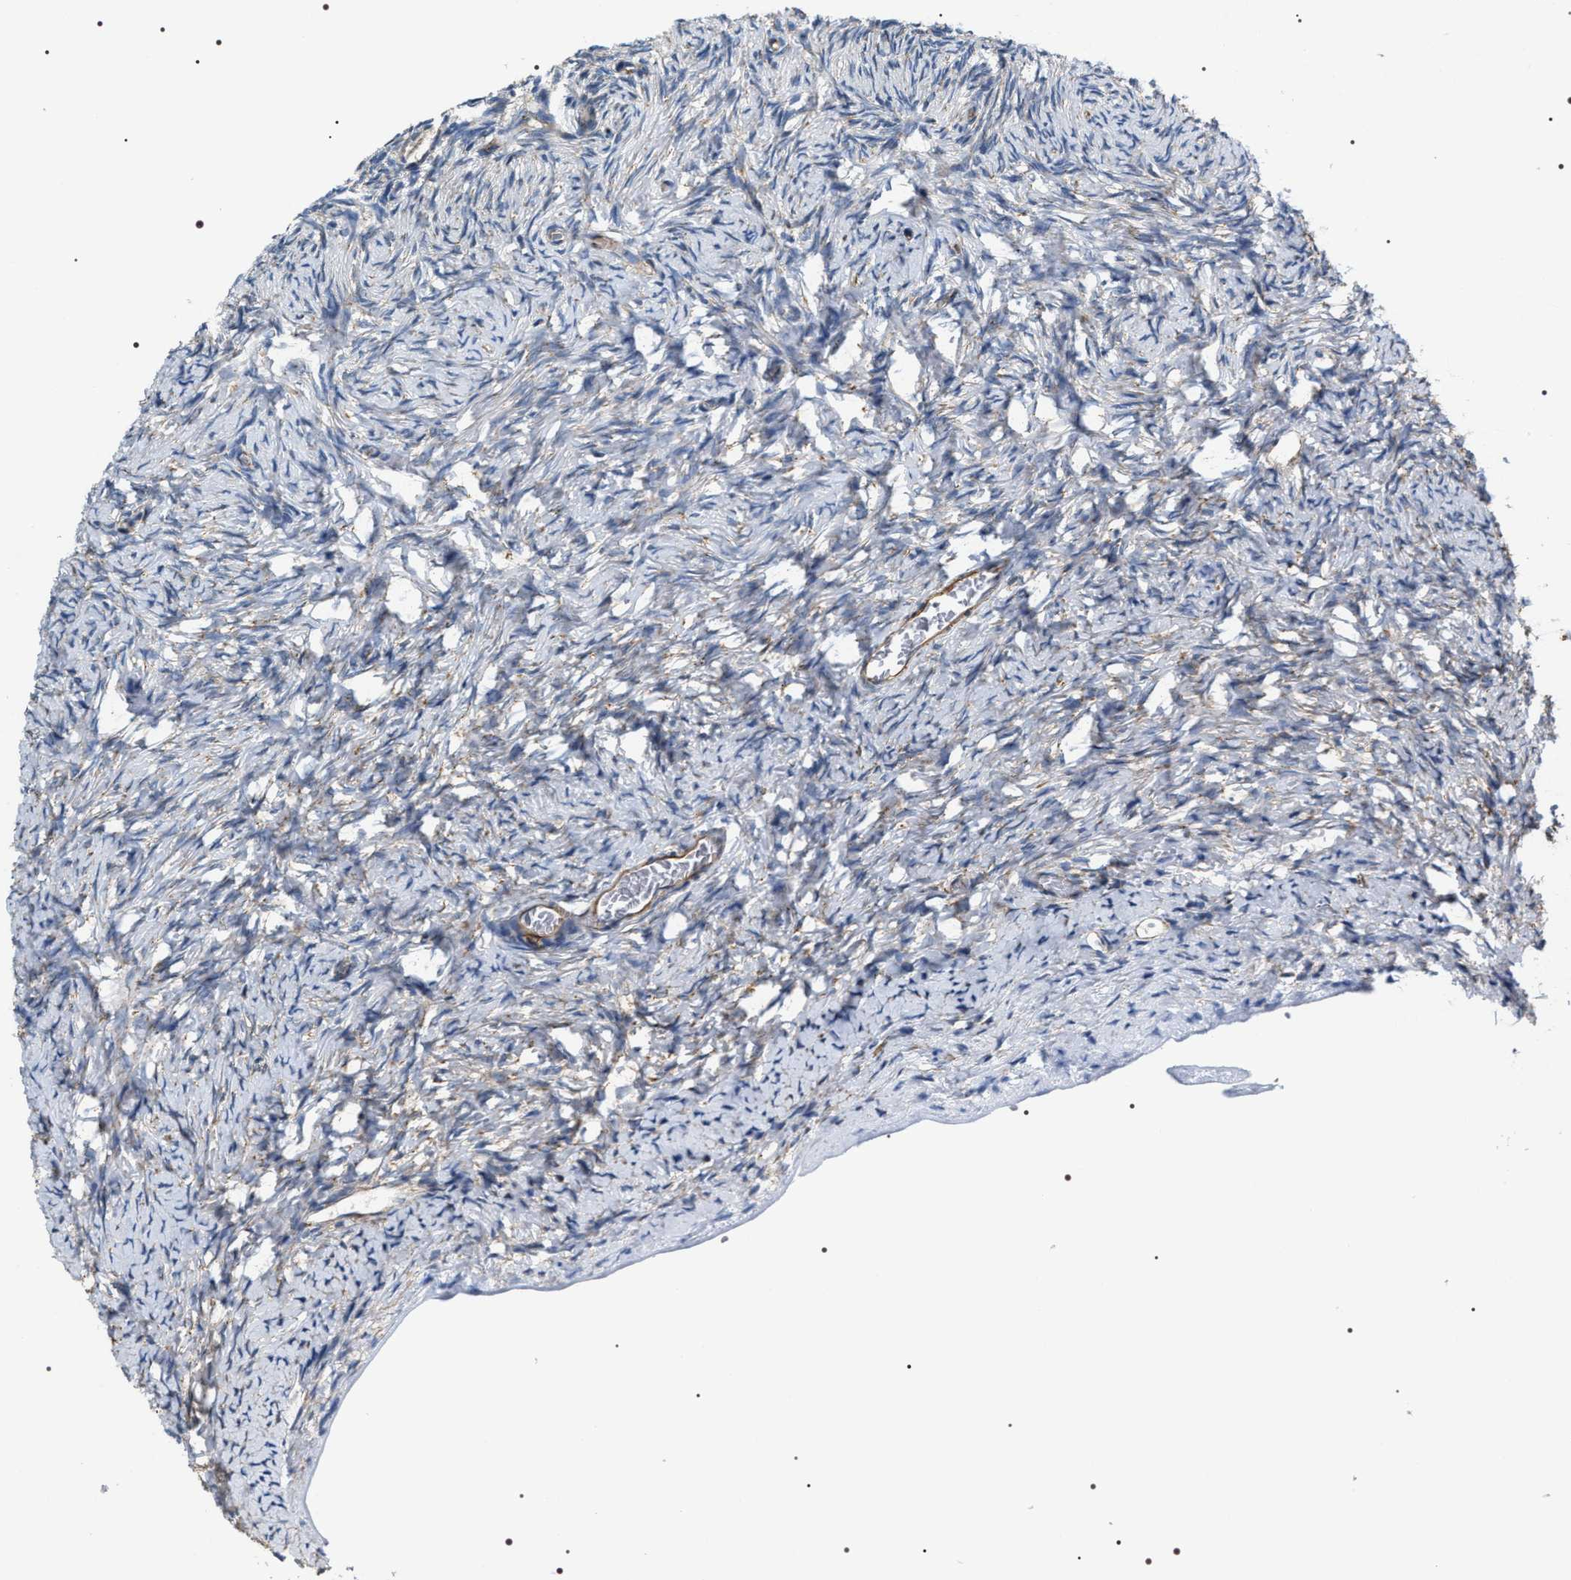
{"staining": {"intensity": "weak", "quantity": "<25%", "location": "cytoplasmic/membranous"}, "tissue": "ovary", "cell_type": "Ovarian stroma cells", "image_type": "normal", "snomed": [{"axis": "morphology", "description": "Normal tissue, NOS"}, {"axis": "topography", "description": "Ovary"}], "caption": "This photomicrograph is of unremarkable ovary stained with IHC to label a protein in brown with the nuclei are counter-stained blue. There is no staining in ovarian stroma cells. (DAB (3,3'-diaminobenzidine) immunohistochemistry, high magnification).", "gene": "PKD1L1", "patient": {"sex": "female", "age": 27}}